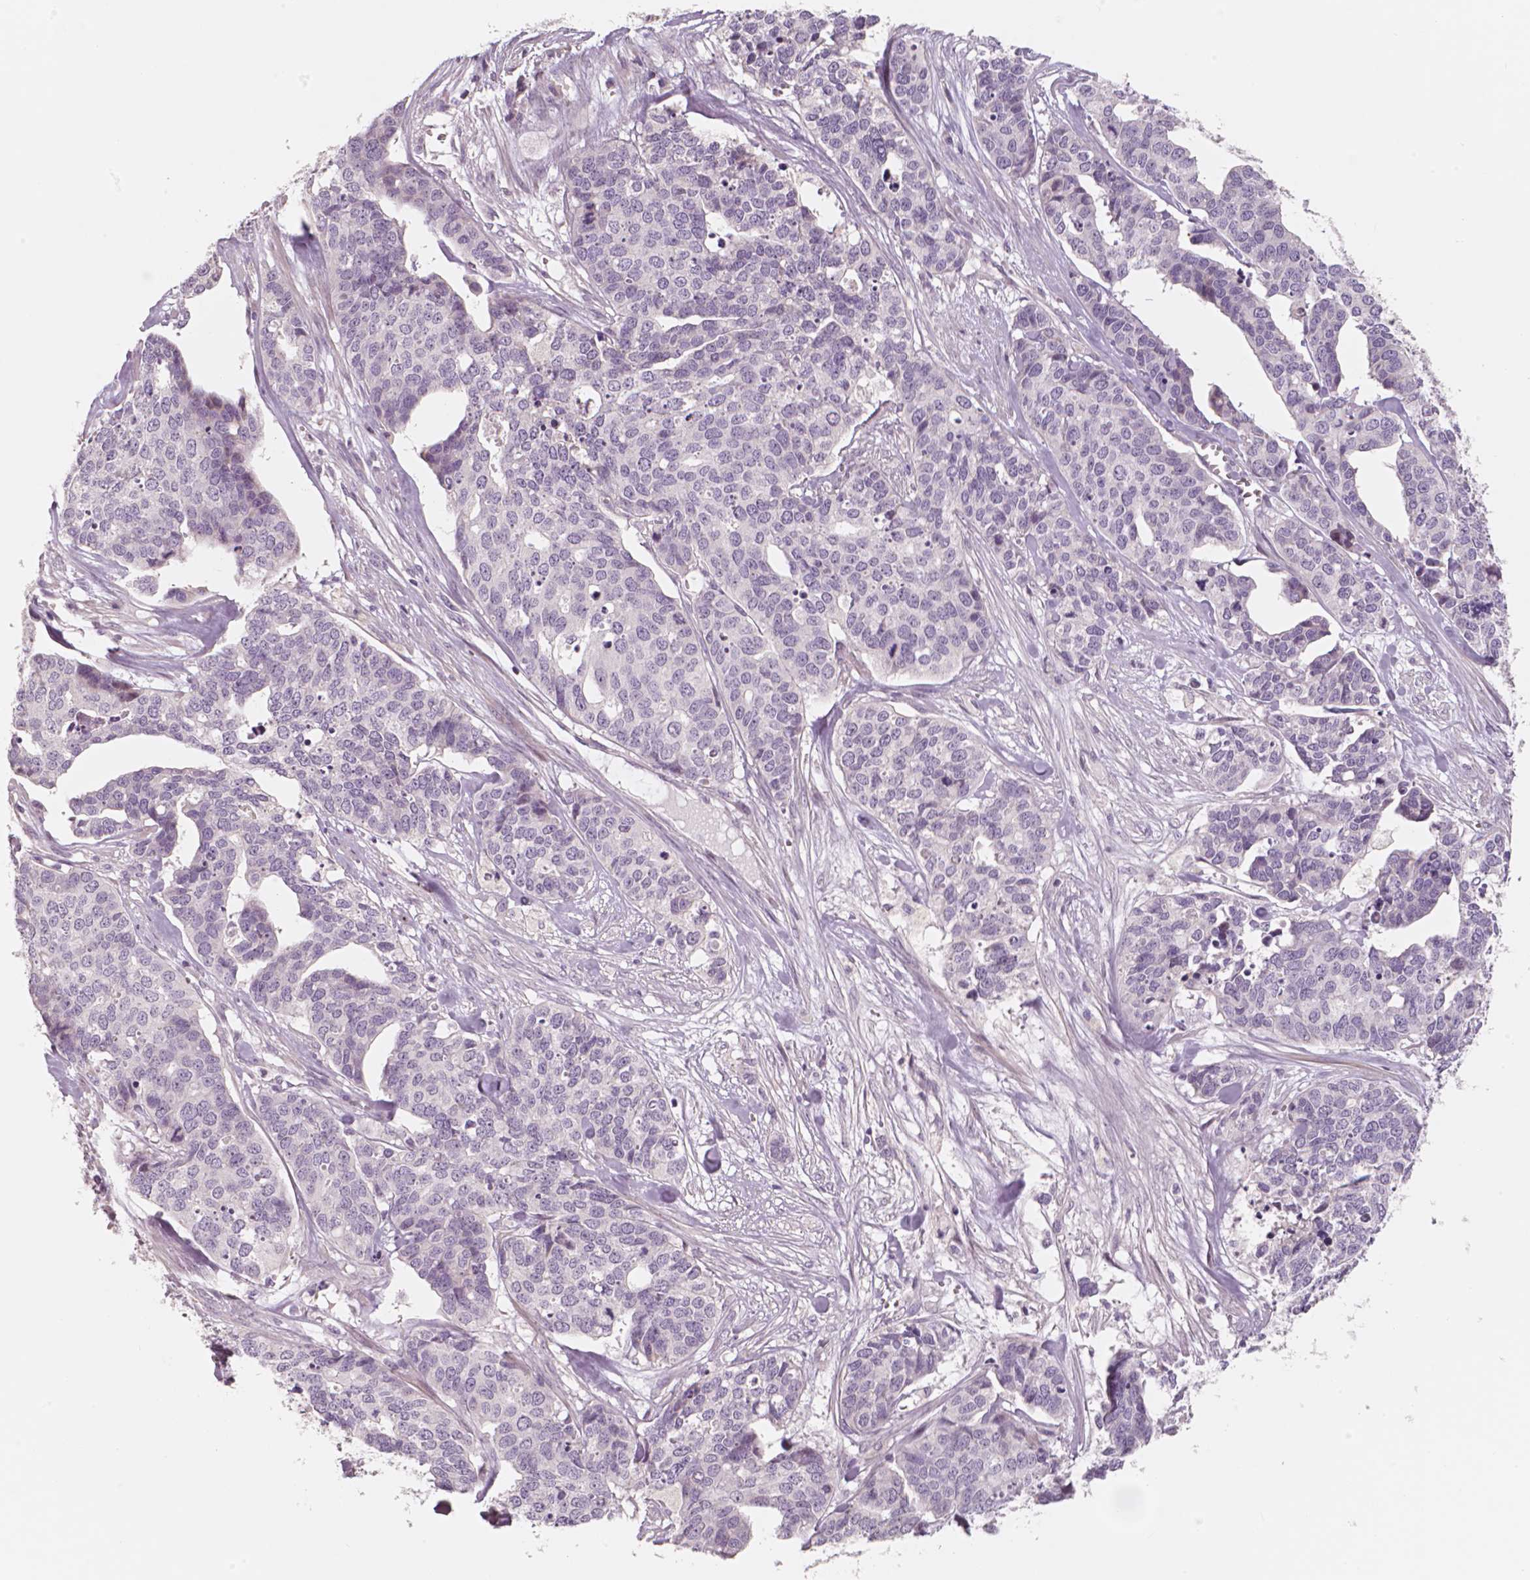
{"staining": {"intensity": "negative", "quantity": "none", "location": "none"}, "tissue": "ovarian cancer", "cell_type": "Tumor cells", "image_type": "cancer", "snomed": [{"axis": "morphology", "description": "Carcinoma, endometroid"}, {"axis": "topography", "description": "Ovary"}], "caption": "This histopathology image is of endometroid carcinoma (ovarian) stained with immunohistochemistry to label a protein in brown with the nuclei are counter-stained blue. There is no expression in tumor cells.", "gene": "RNASE7", "patient": {"sex": "female", "age": 65}}